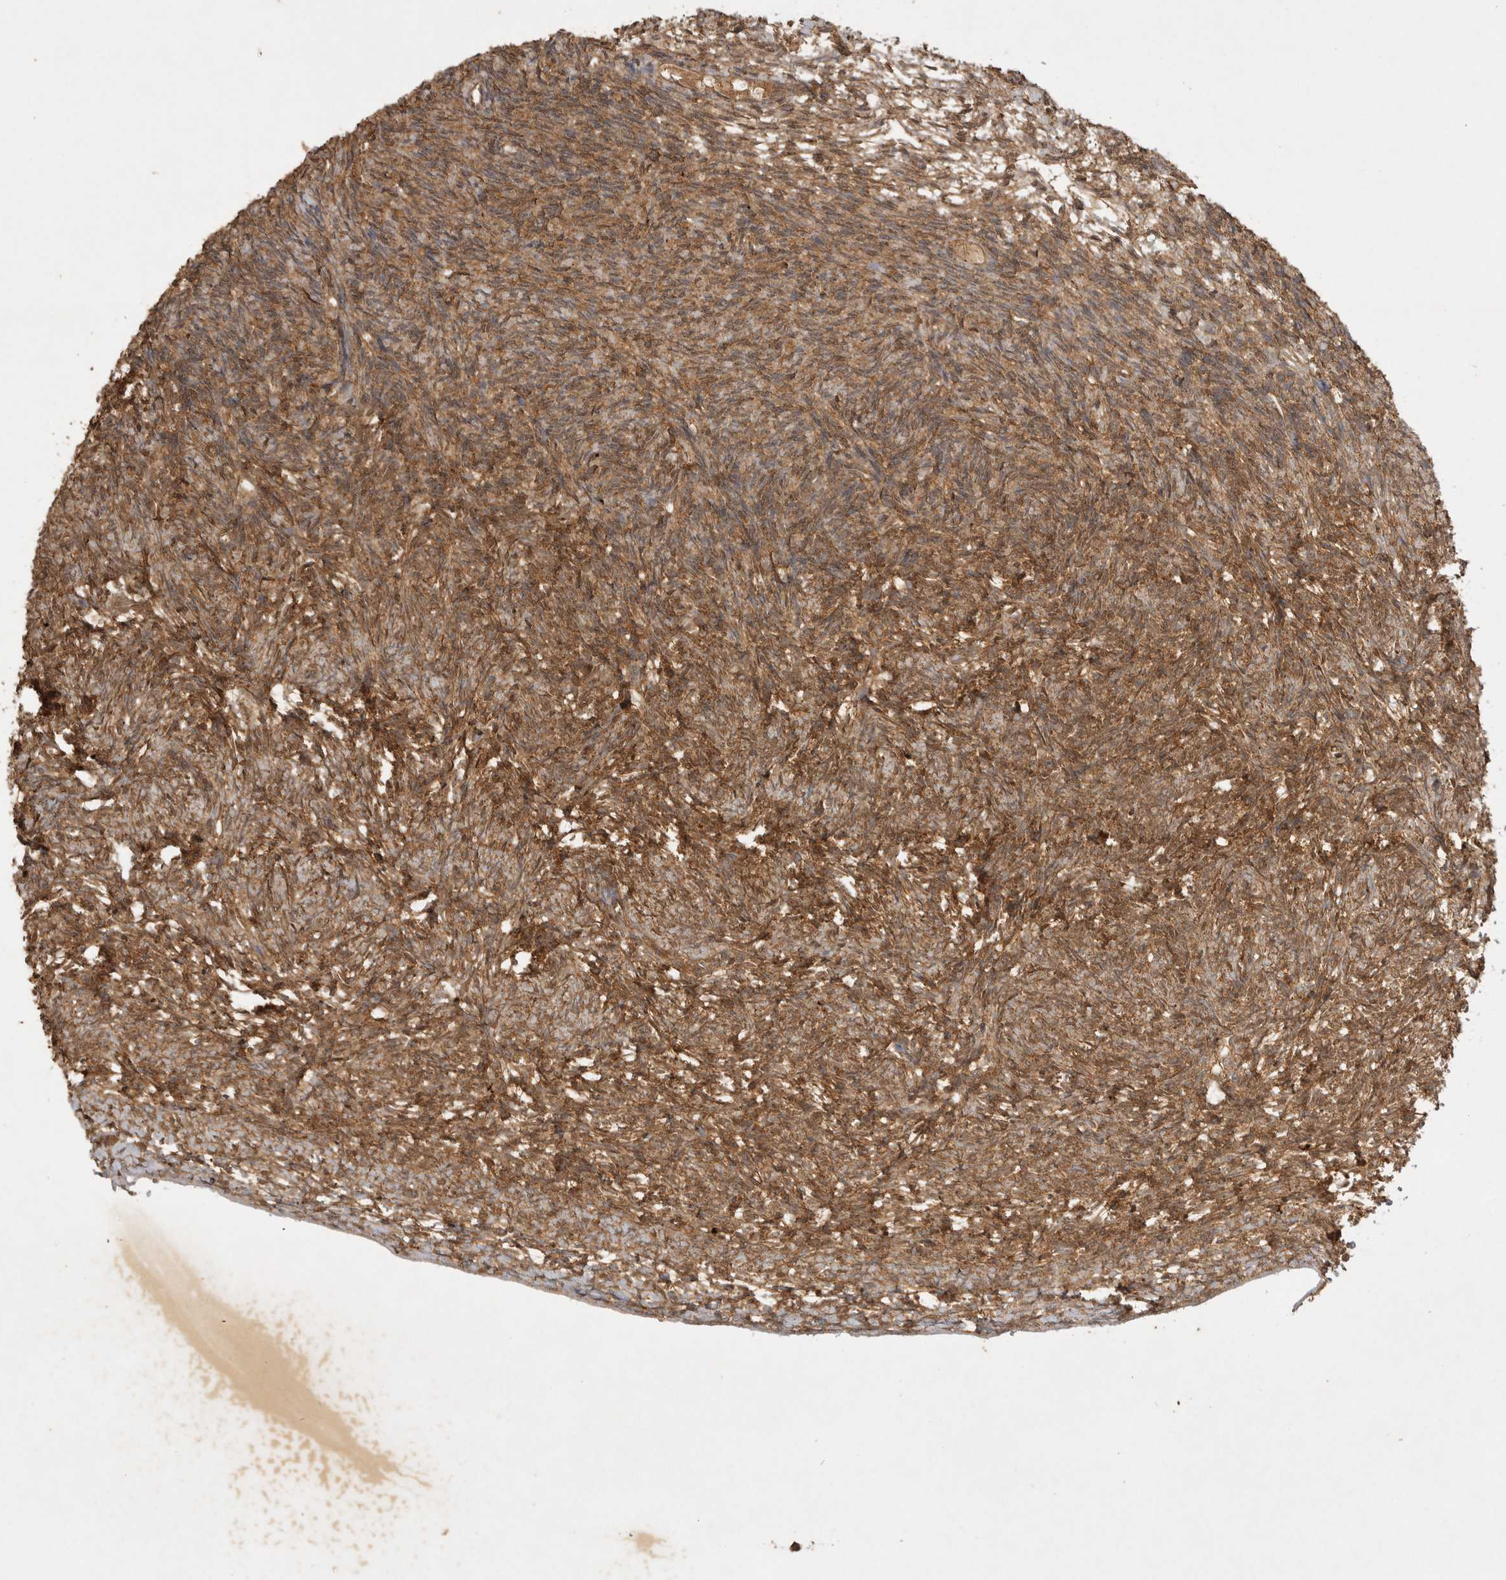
{"staining": {"intensity": "moderate", "quantity": ">75%", "location": "cytoplasmic/membranous"}, "tissue": "ovary", "cell_type": "Ovarian stroma cells", "image_type": "normal", "snomed": [{"axis": "morphology", "description": "Normal tissue, NOS"}, {"axis": "topography", "description": "Ovary"}], "caption": "High-magnification brightfield microscopy of benign ovary stained with DAB (3,3'-diaminobenzidine) (brown) and counterstained with hematoxylin (blue). ovarian stroma cells exhibit moderate cytoplasmic/membranous staining is appreciated in about>75% of cells. (Stains: DAB in brown, nuclei in blue, Microscopy: brightfield microscopy at high magnification).", "gene": "ICOSLG", "patient": {"sex": "female", "age": 34}}